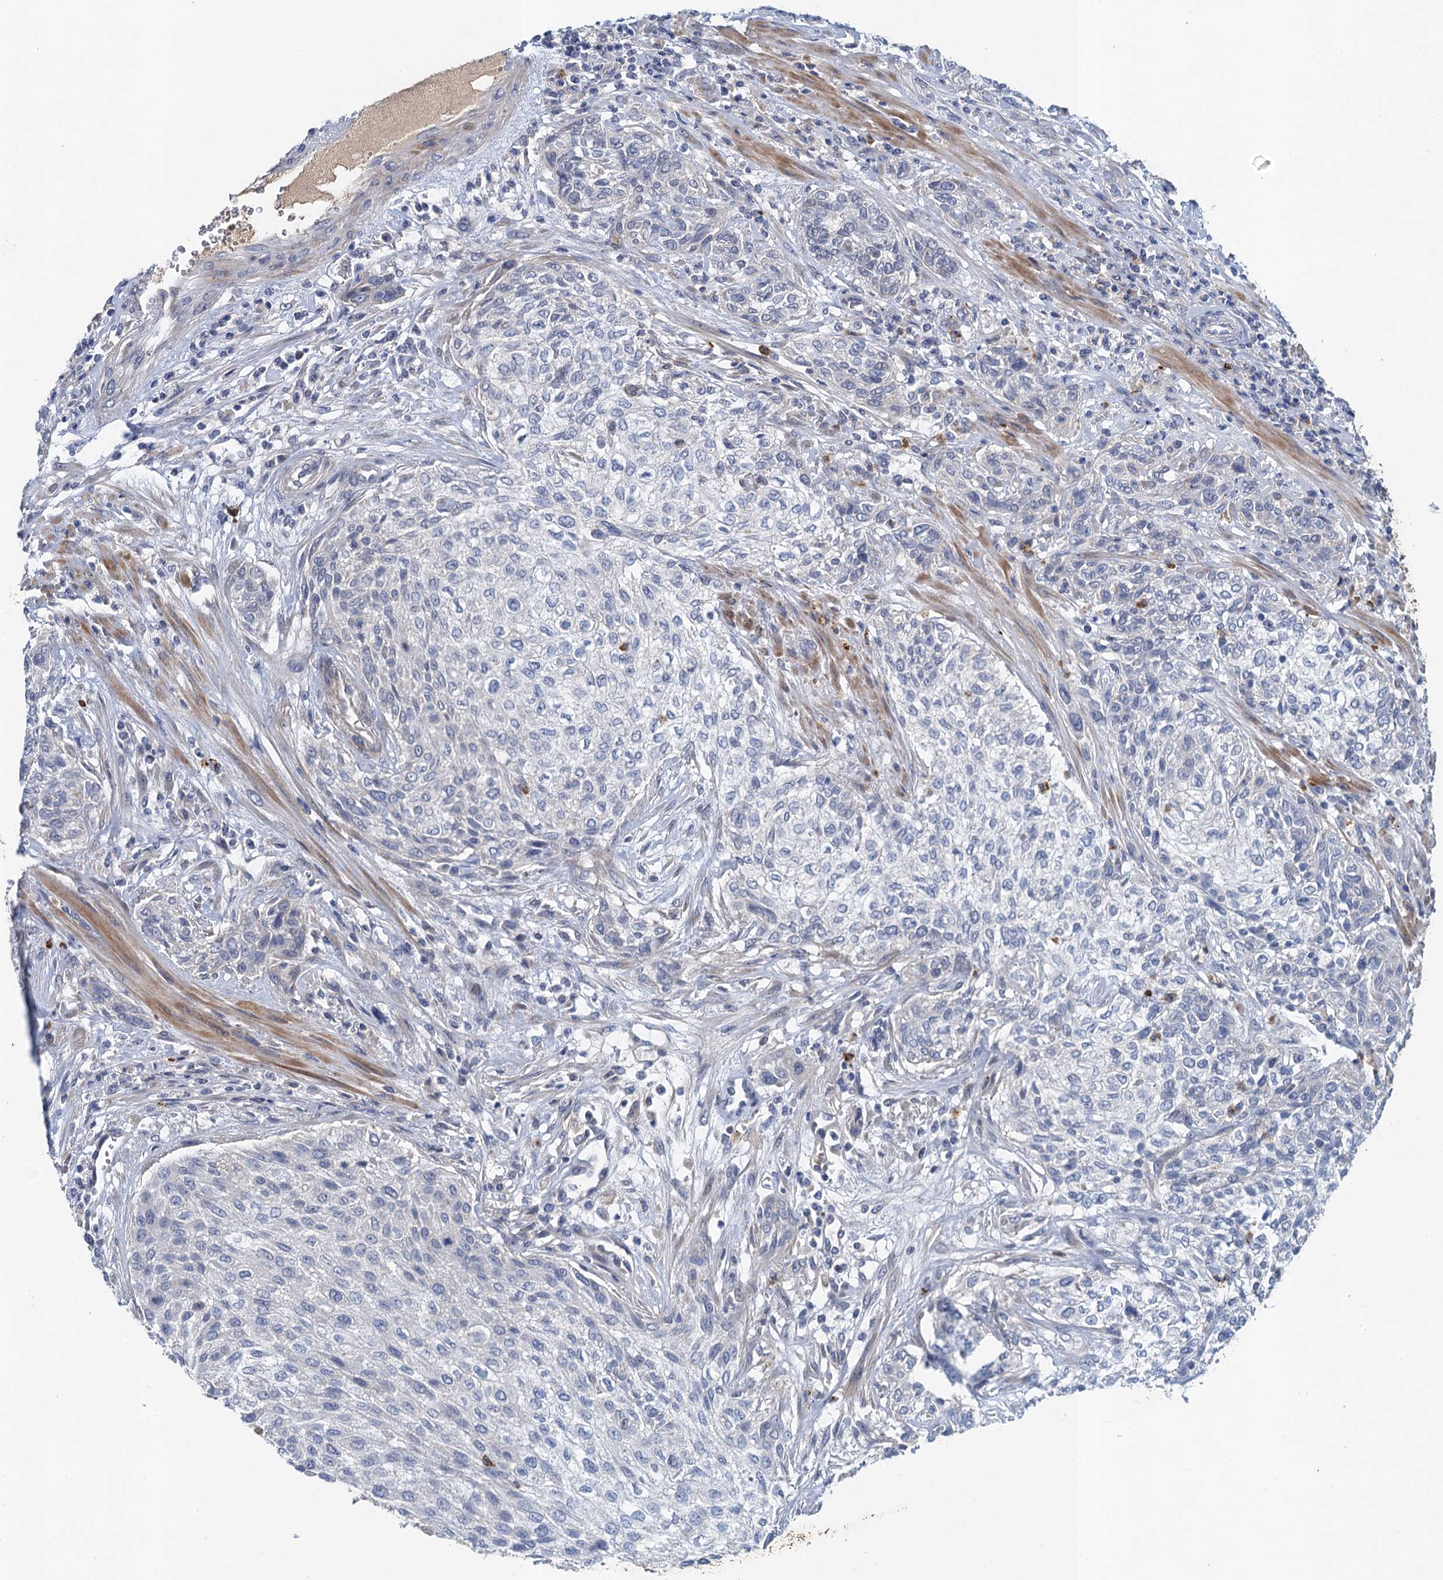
{"staining": {"intensity": "negative", "quantity": "none", "location": "none"}, "tissue": "urothelial cancer", "cell_type": "Tumor cells", "image_type": "cancer", "snomed": [{"axis": "morphology", "description": "Normal tissue, NOS"}, {"axis": "morphology", "description": "Urothelial carcinoma, NOS"}, {"axis": "topography", "description": "Urinary bladder"}, {"axis": "topography", "description": "Peripheral nerve tissue"}], "caption": "Protein analysis of transitional cell carcinoma exhibits no significant positivity in tumor cells. (DAB (3,3'-diaminobenzidine) immunohistochemistry with hematoxylin counter stain).", "gene": "TPCN1", "patient": {"sex": "male", "age": 35}}